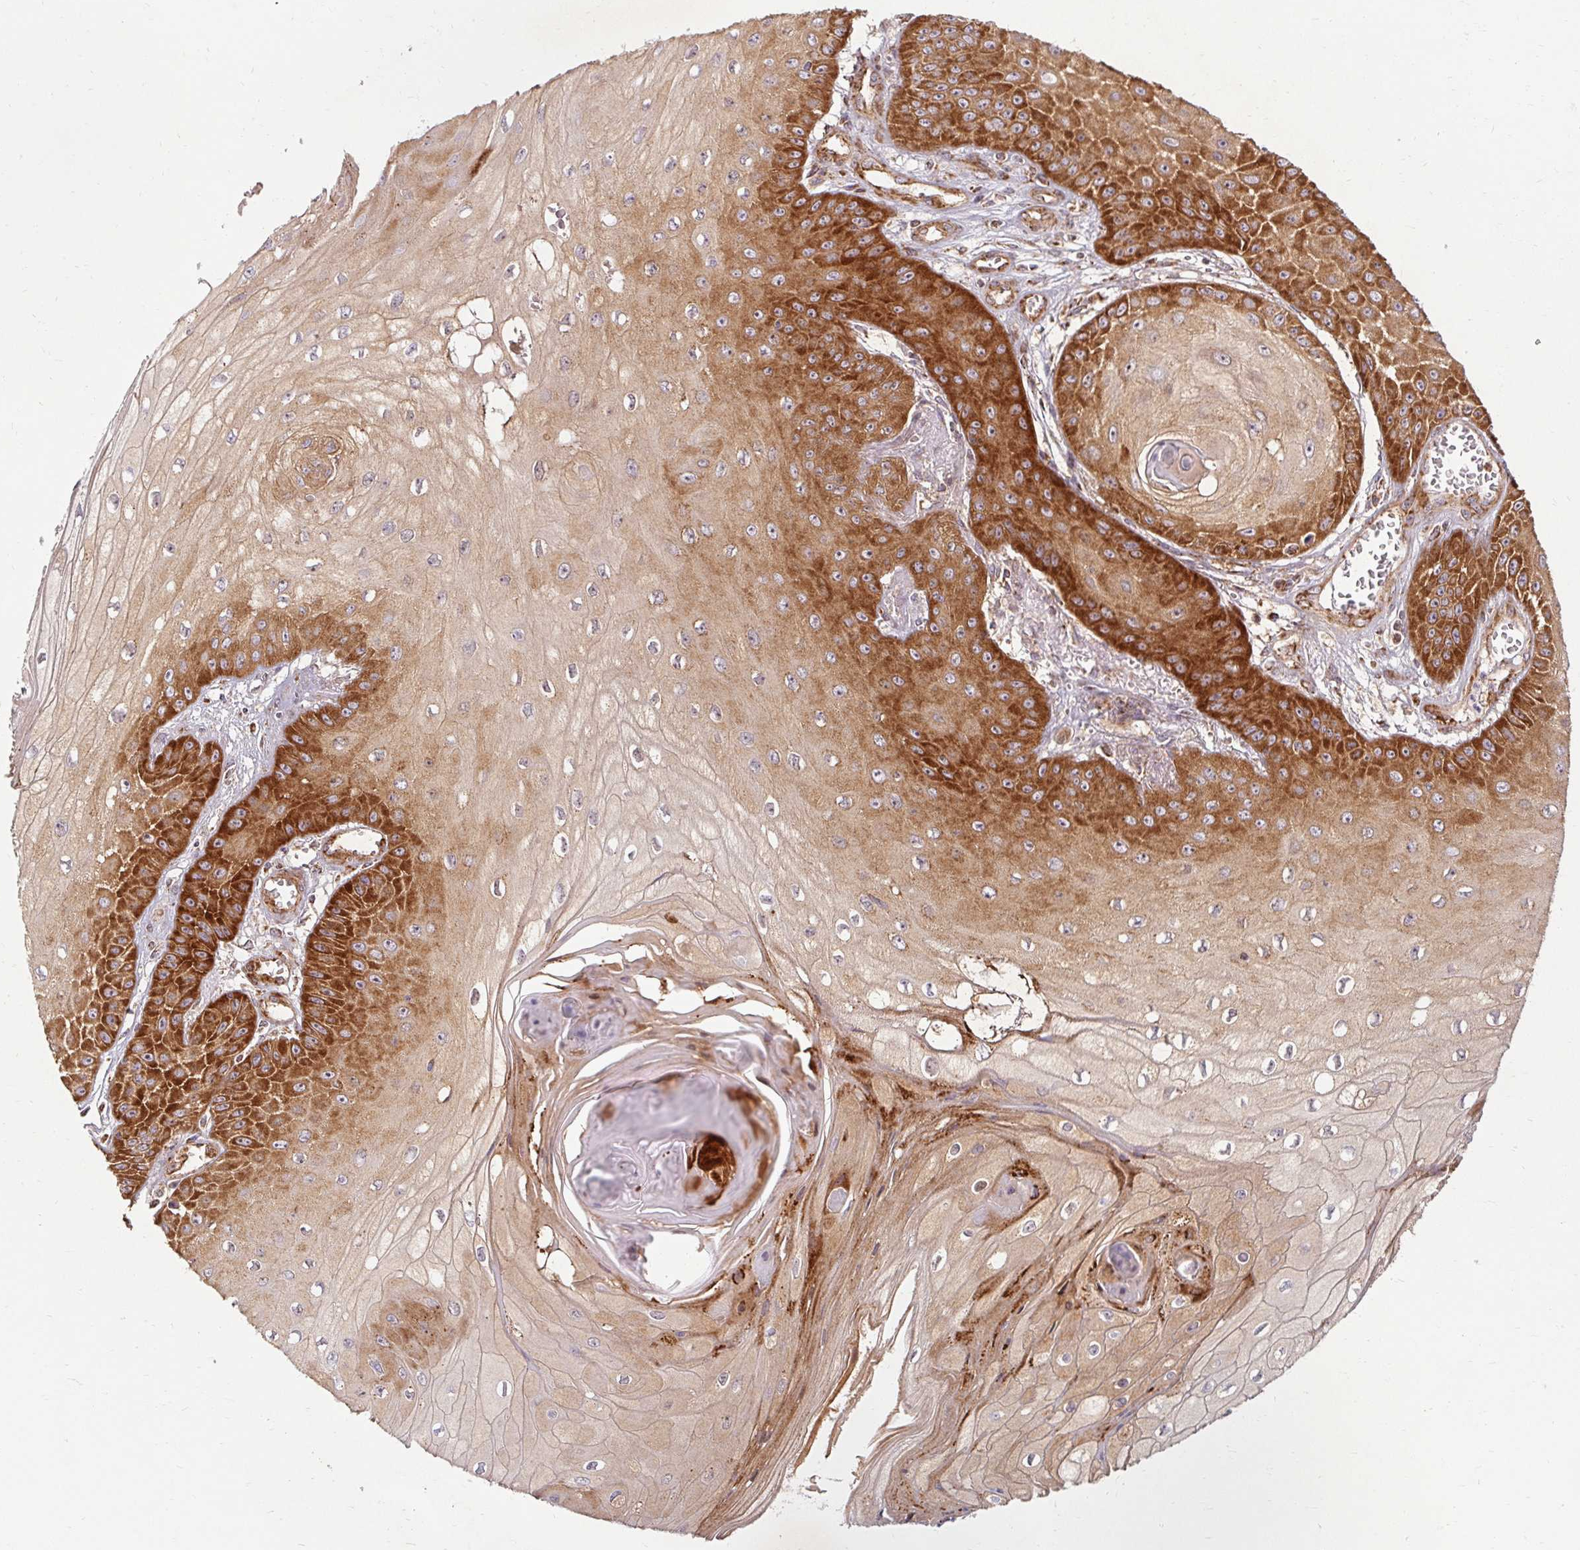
{"staining": {"intensity": "strong", "quantity": "25%-75%", "location": "cytoplasmic/membranous"}, "tissue": "skin cancer", "cell_type": "Tumor cells", "image_type": "cancer", "snomed": [{"axis": "morphology", "description": "Squamous cell carcinoma, NOS"}, {"axis": "topography", "description": "Skin"}], "caption": "Human skin cancer (squamous cell carcinoma) stained for a protein (brown) displays strong cytoplasmic/membranous positive staining in approximately 25%-75% of tumor cells.", "gene": "BTF3", "patient": {"sex": "male", "age": 70}}